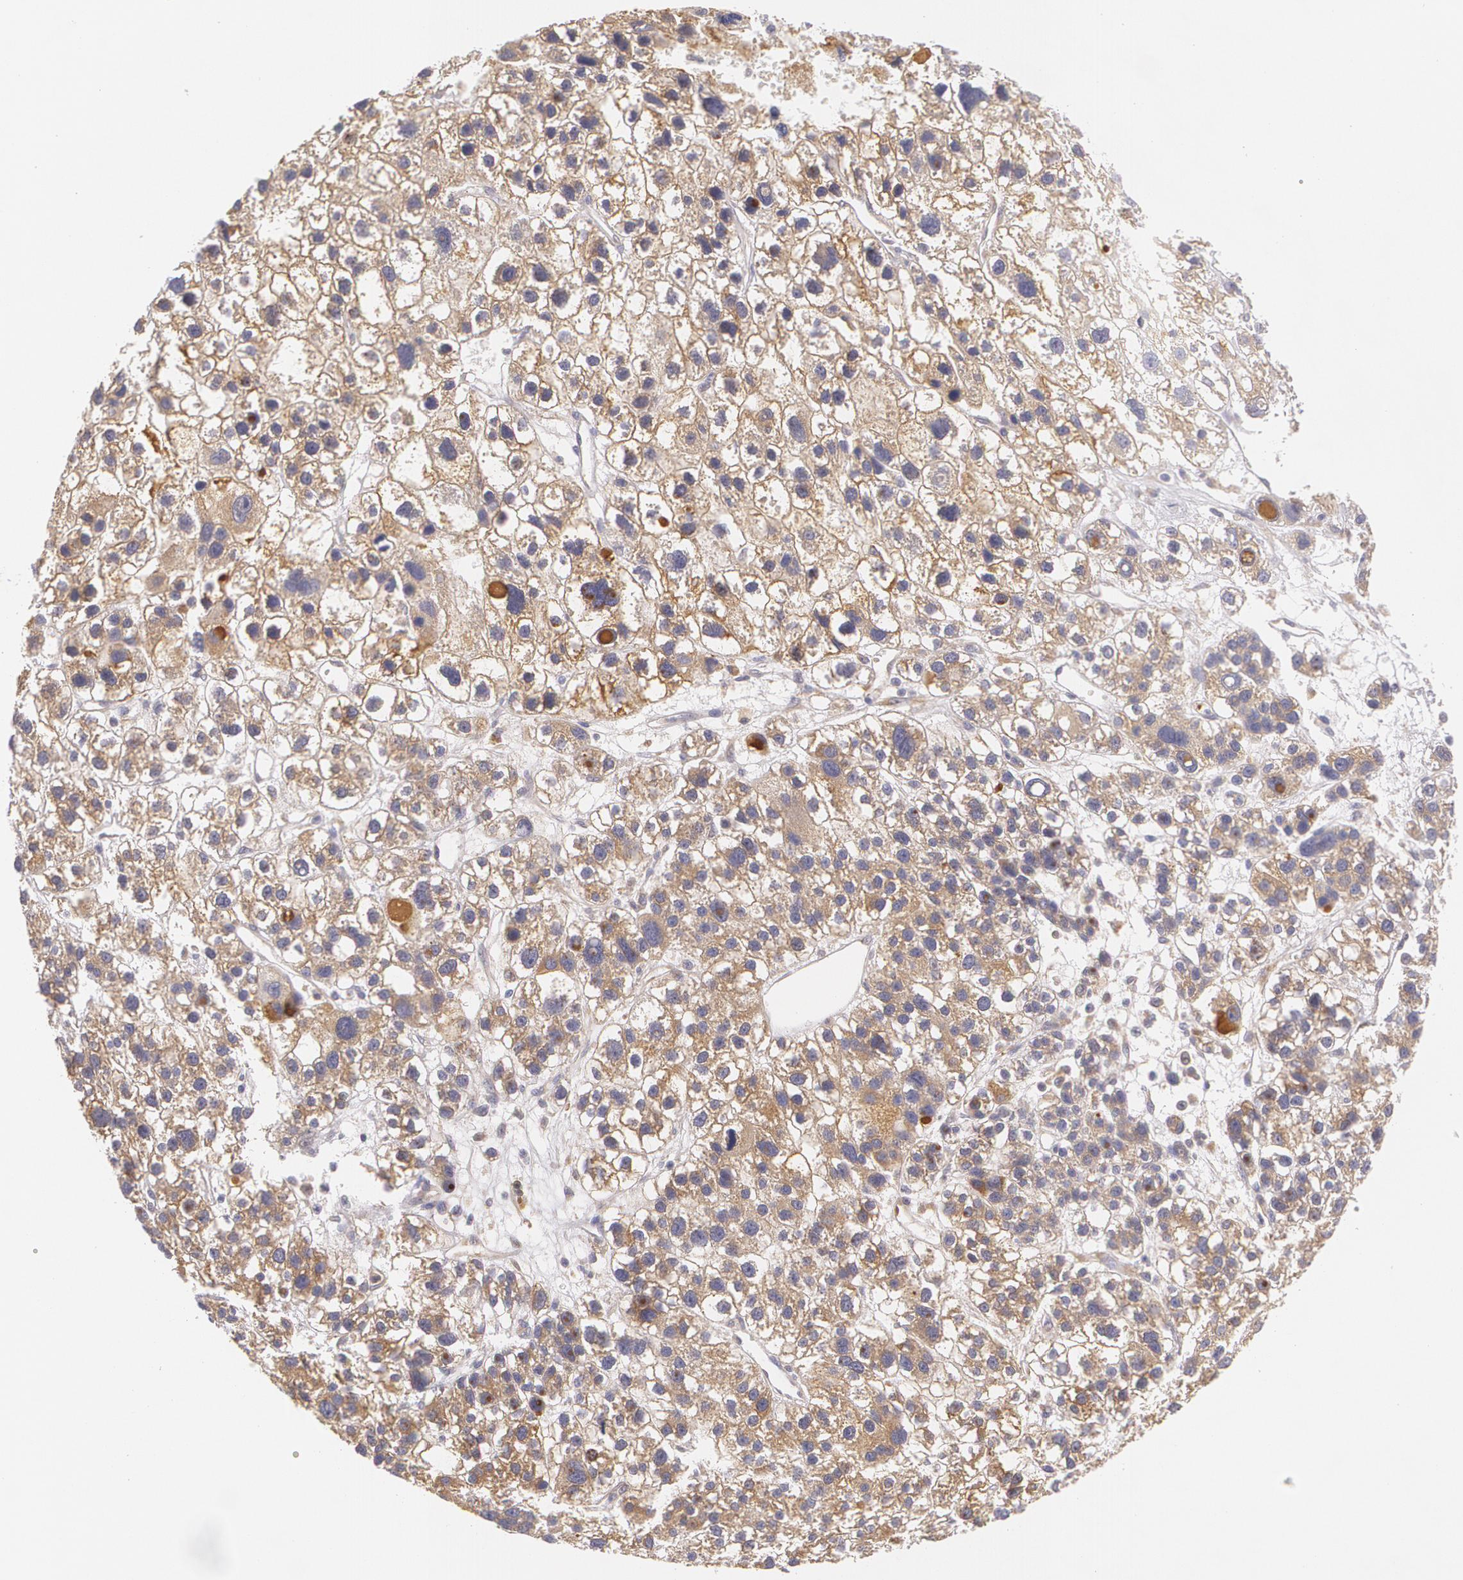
{"staining": {"intensity": "moderate", "quantity": ">75%", "location": "cytoplasmic/membranous"}, "tissue": "liver cancer", "cell_type": "Tumor cells", "image_type": "cancer", "snomed": [{"axis": "morphology", "description": "Carcinoma, Hepatocellular, NOS"}, {"axis": "topography", "description": "Liver"}], "caption": "Protein staining of liver cancer tissue shows moderate cytoplasmic/membranous staining in approximately >75% of tumor cells.", "gene": "CCL17", "patient": {"sex": "female", "age": 85}}